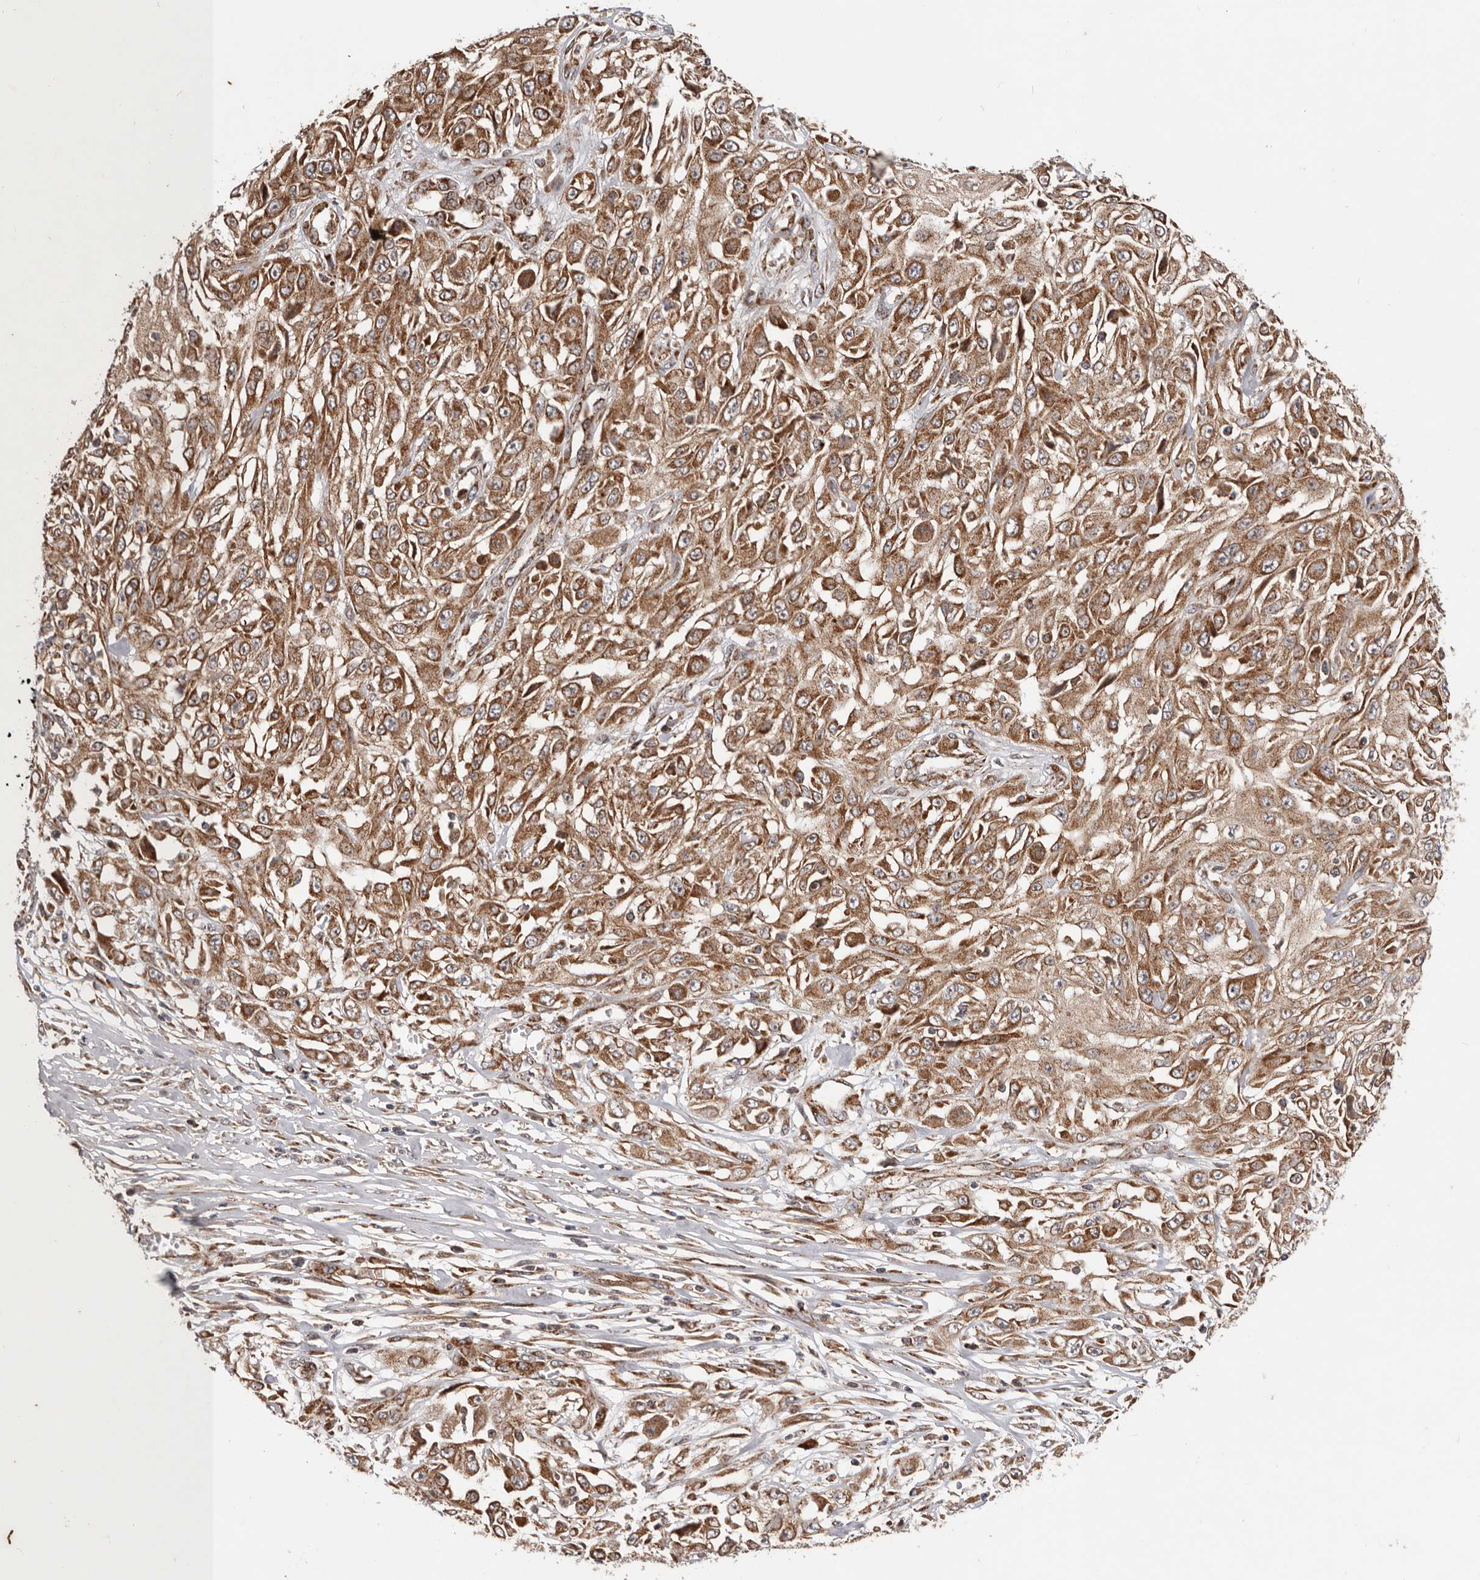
{"staining": {"intensity": "strong", "quantity": ">75%", "location": "cytoplasmic/membranous"}, "tissue": "skin cancer", "cell_type": "Tumor cells", "image_type": "cancer", "snomed": [{"axis": "morphology", "description": "Squamous cell carcinoma, NOS"}, {"axis": "morphology", "description": "Squamous cell carcinoma, metastatic, NOS"}, {"axis": "topography", "description": "Skin"}, {"axis": "topography", "description": "Lymph node"}], "caption": "Approximately >75% of tumor cells in human skin metastatic squamous cell carcinoma display strong cytoplasmic/membranous protein staining as visualized by brown immunohistochemical staining.", "gene": "MRPS10", "patient": {"sex": "male", "age": 75}}